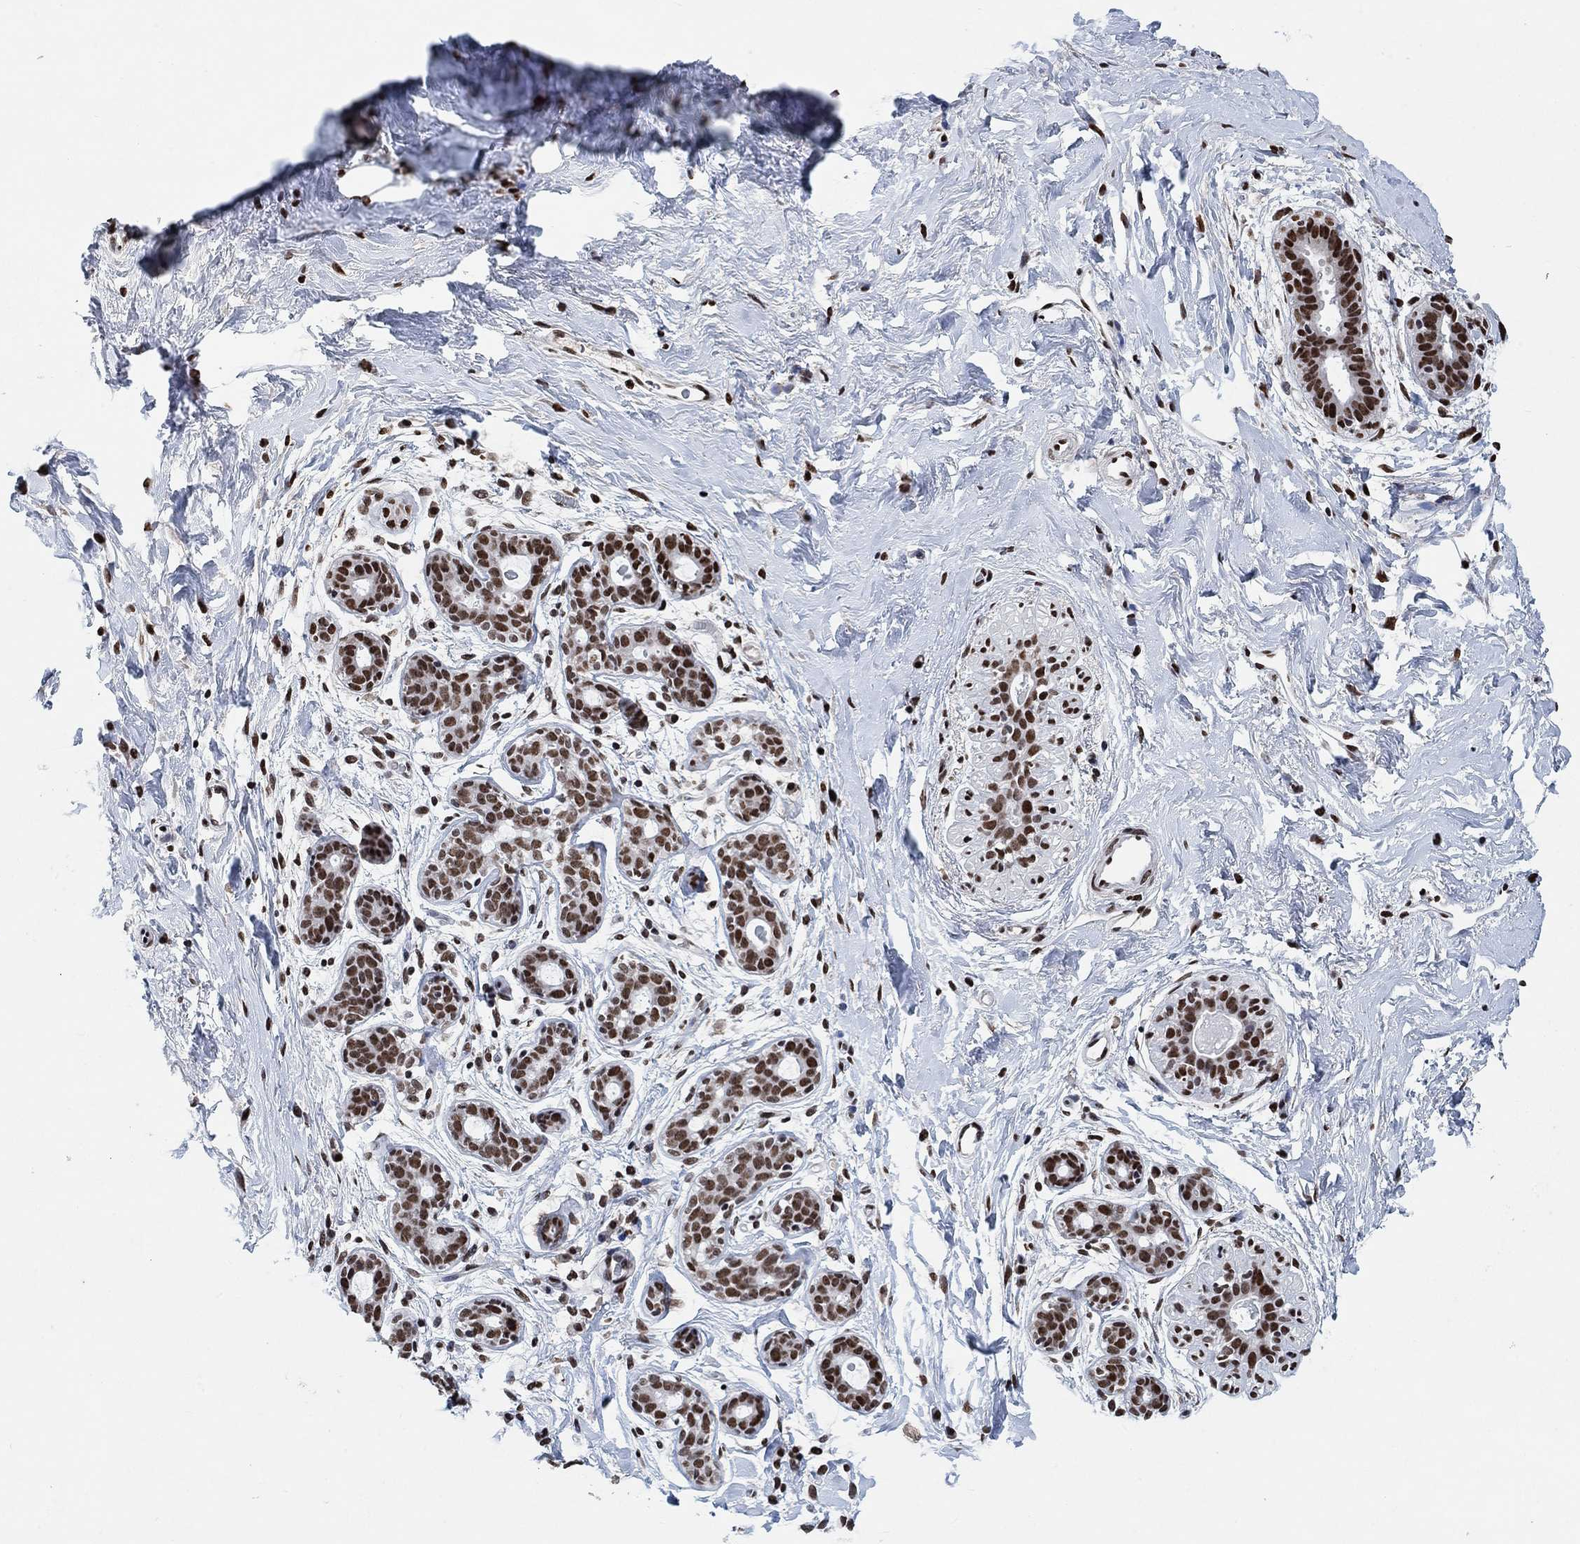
{"staining": {"intensity": "moderate", "quantity": "<25%", "location": "nuclear"}, "tissue": "breast", "cell_type": "Adipocytes", "image_type": "normal", "snomed": [{"axis": "morphology", "description": "Normal tissue, NOS"}, {"axis": "topography", "description": "Breast"}], "caption": "Protein expression analysis of normal breast reveals moderate nuclear staining in approximately <25% of adipocytes.", "gene": "USP39", "patient": {"sex": "female", "age": 43}}